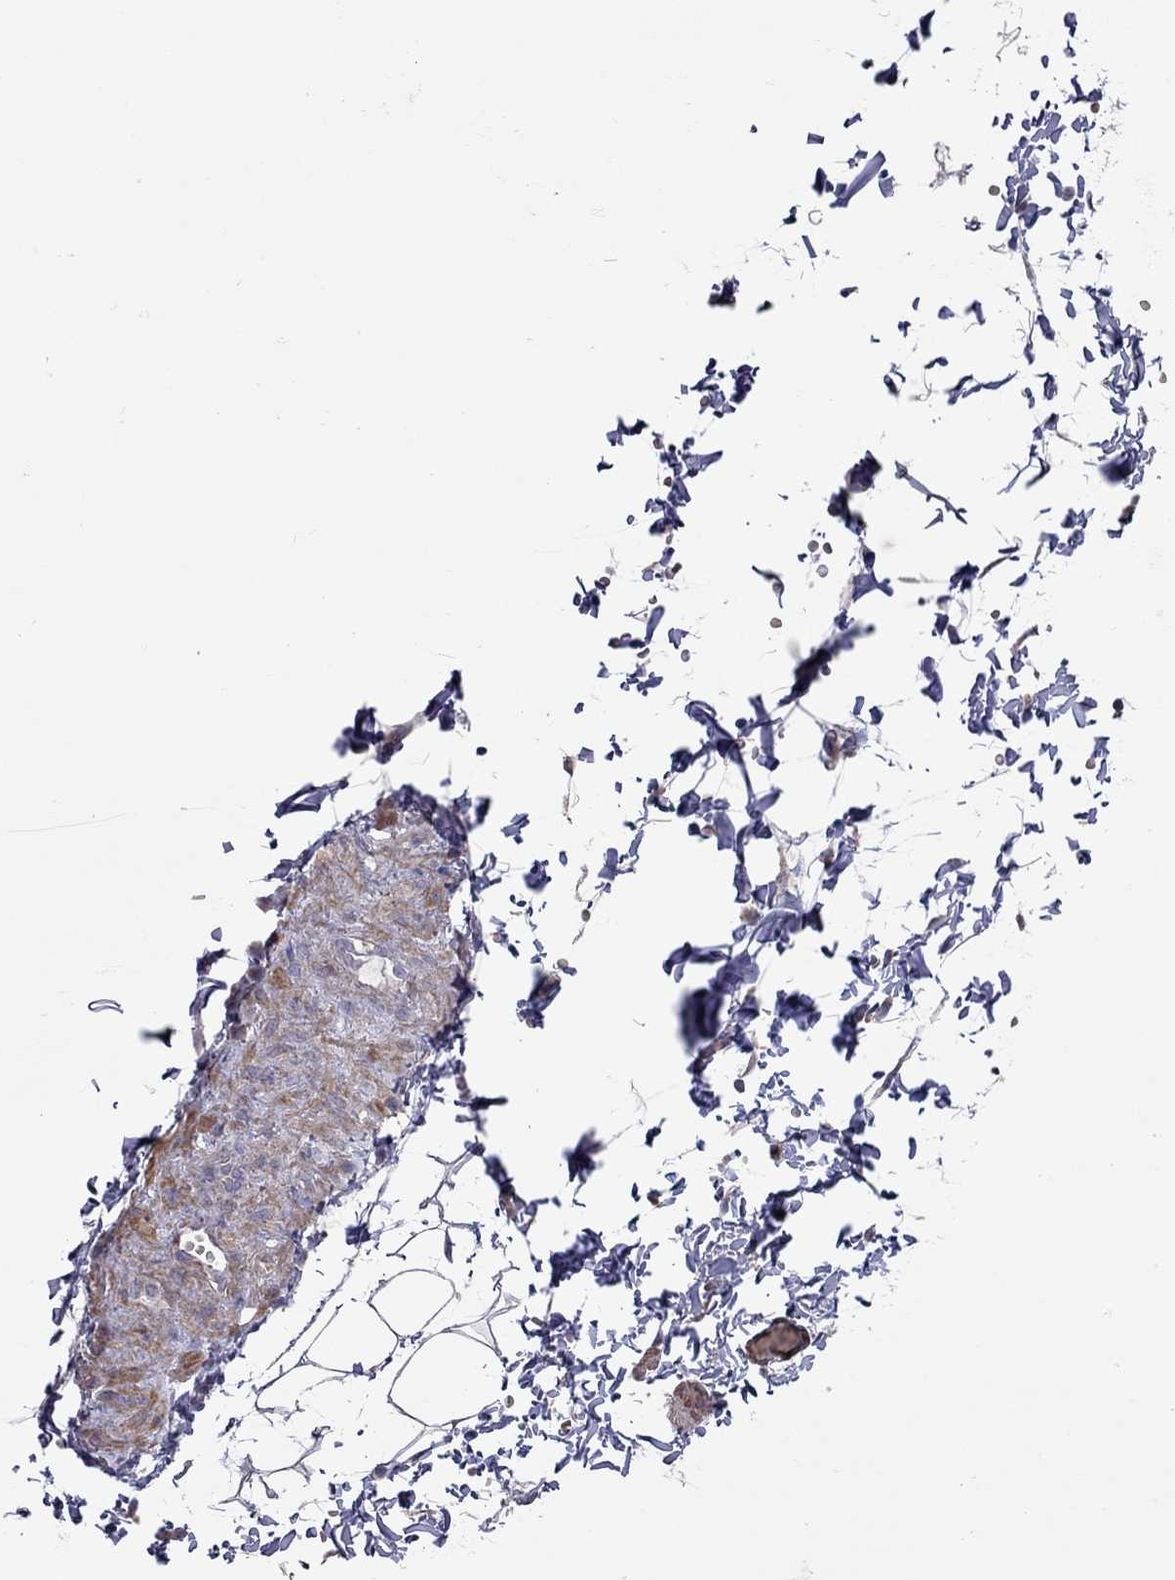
{"staining": {"intensity": "negative", "quantity": "none", "location": "none"}, "tissue": "adipose tissue", "cell_type": "Adipocytes", "image_type": "normal", "snomed": [{"axis": "morphology", "description": "Normal tissue, NOS"}, {"axis": "topography", "description": "Smooth muscle"}, {"axis": "topography", "description": "Peripheral nerve tissue"}], "caption": "This is an IHC histopathology image of normal human adipose tissue. There is no positivity in adipocytes.", "gene": "SYTL2", "patient": {"sex": "male", "age": 22}}